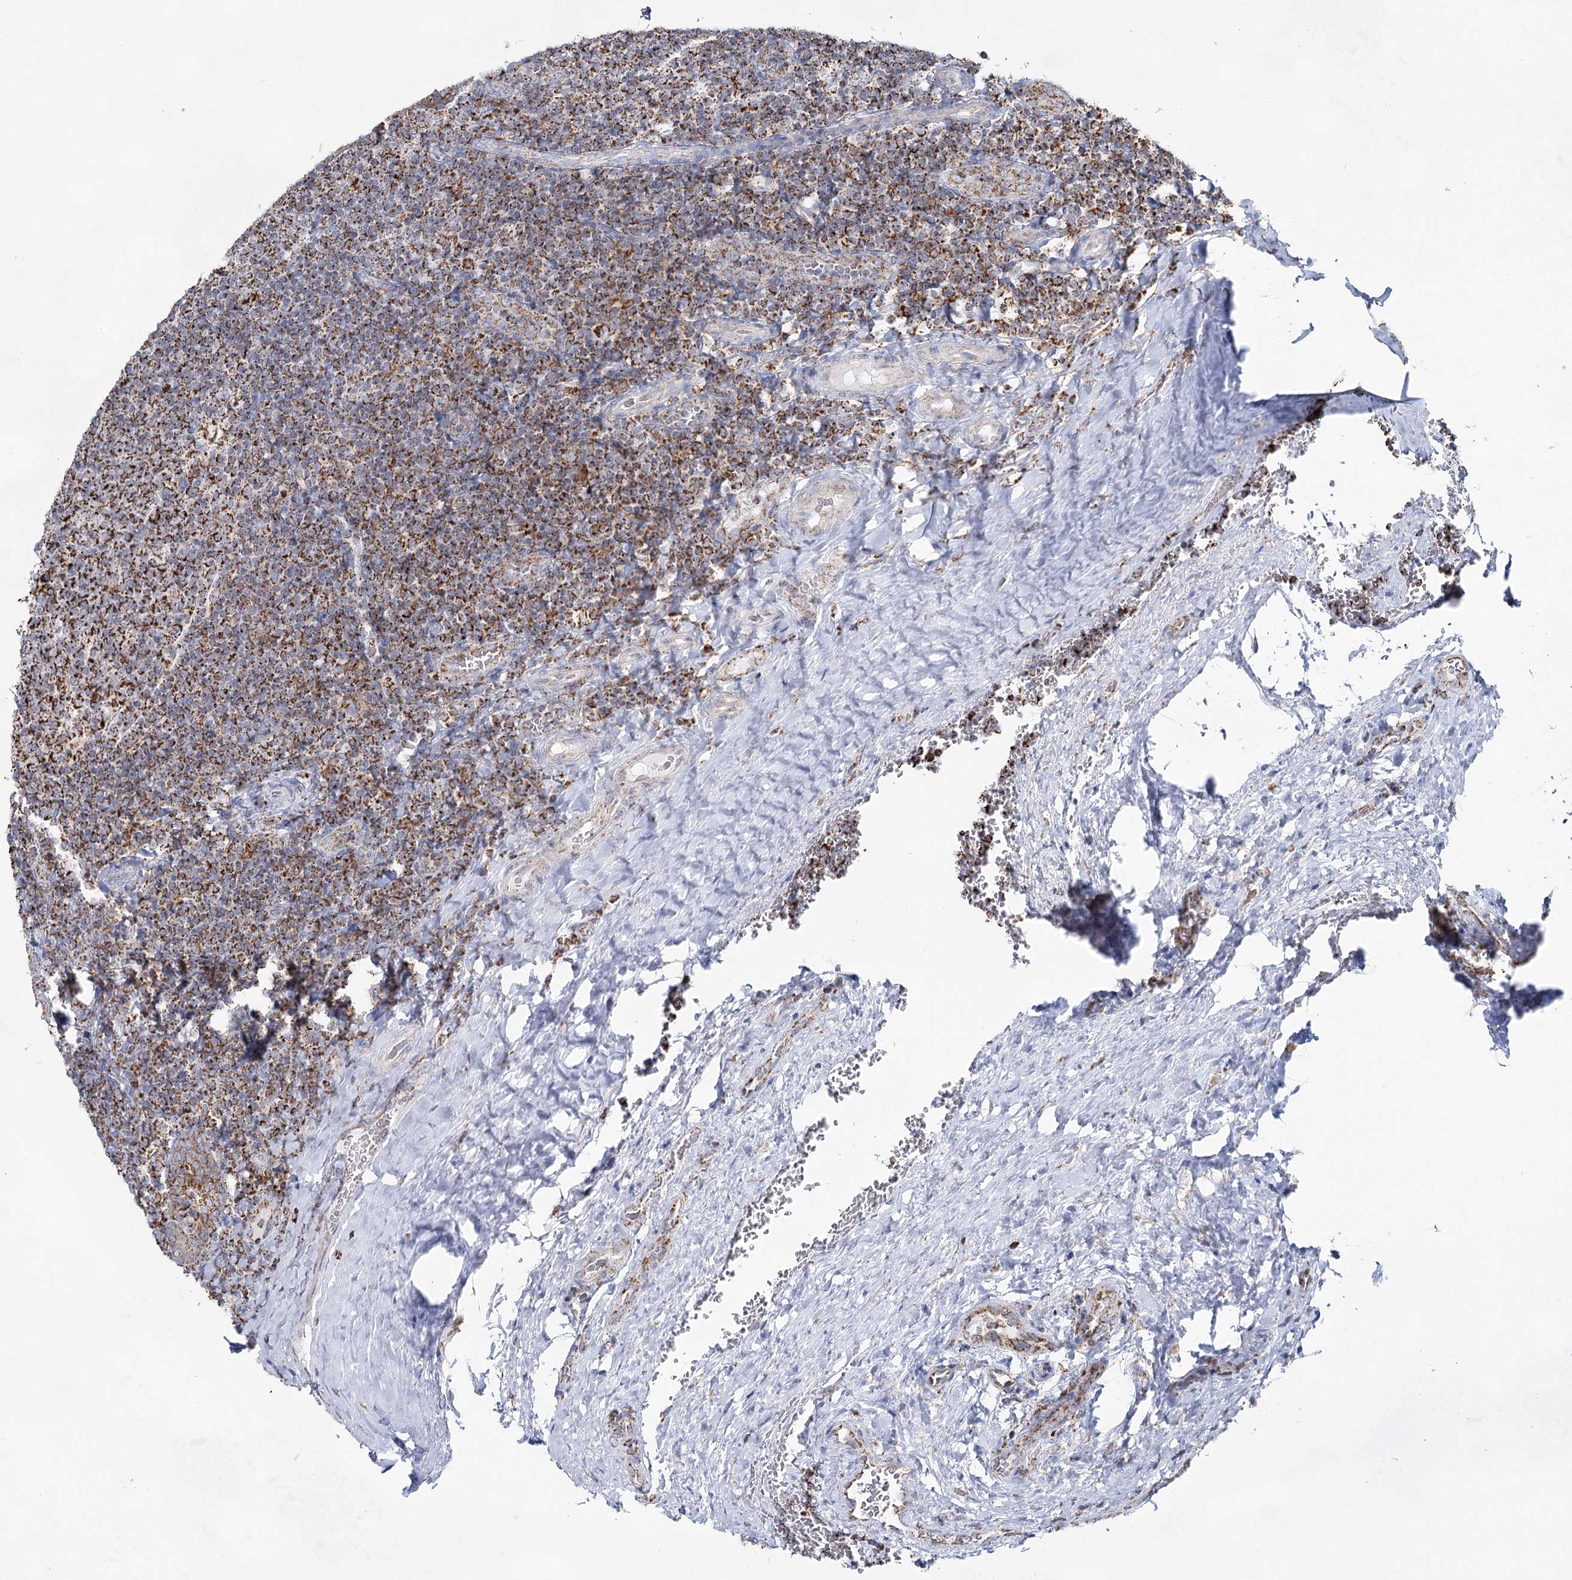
{"staining": {"intensity": "strong", "quantity": ">75%", "location": "cytoplasmic/membranous"}, "tissue": "tonsil", "cell_type": "Germinal center cells", "image_type": "normal", "snomed": [{"axis": "morphology", "description": "Normal tissue, NOS"}, {"axis": "topography", "description": "Tonsil"}], "caption": "Brown immunohistochemical staining in unremarkable tonsil shows strong cytoplasmic/membranous staining in about >75% of germinal center cells. Using DAB (3,3'-diaminobenzidine) (brown) and hematoxylin (blue) stains, captured at high magnification using brightfield microscopy.", "gene": "CWF19L1", "patient": {"sex": "male", "age": 17}}